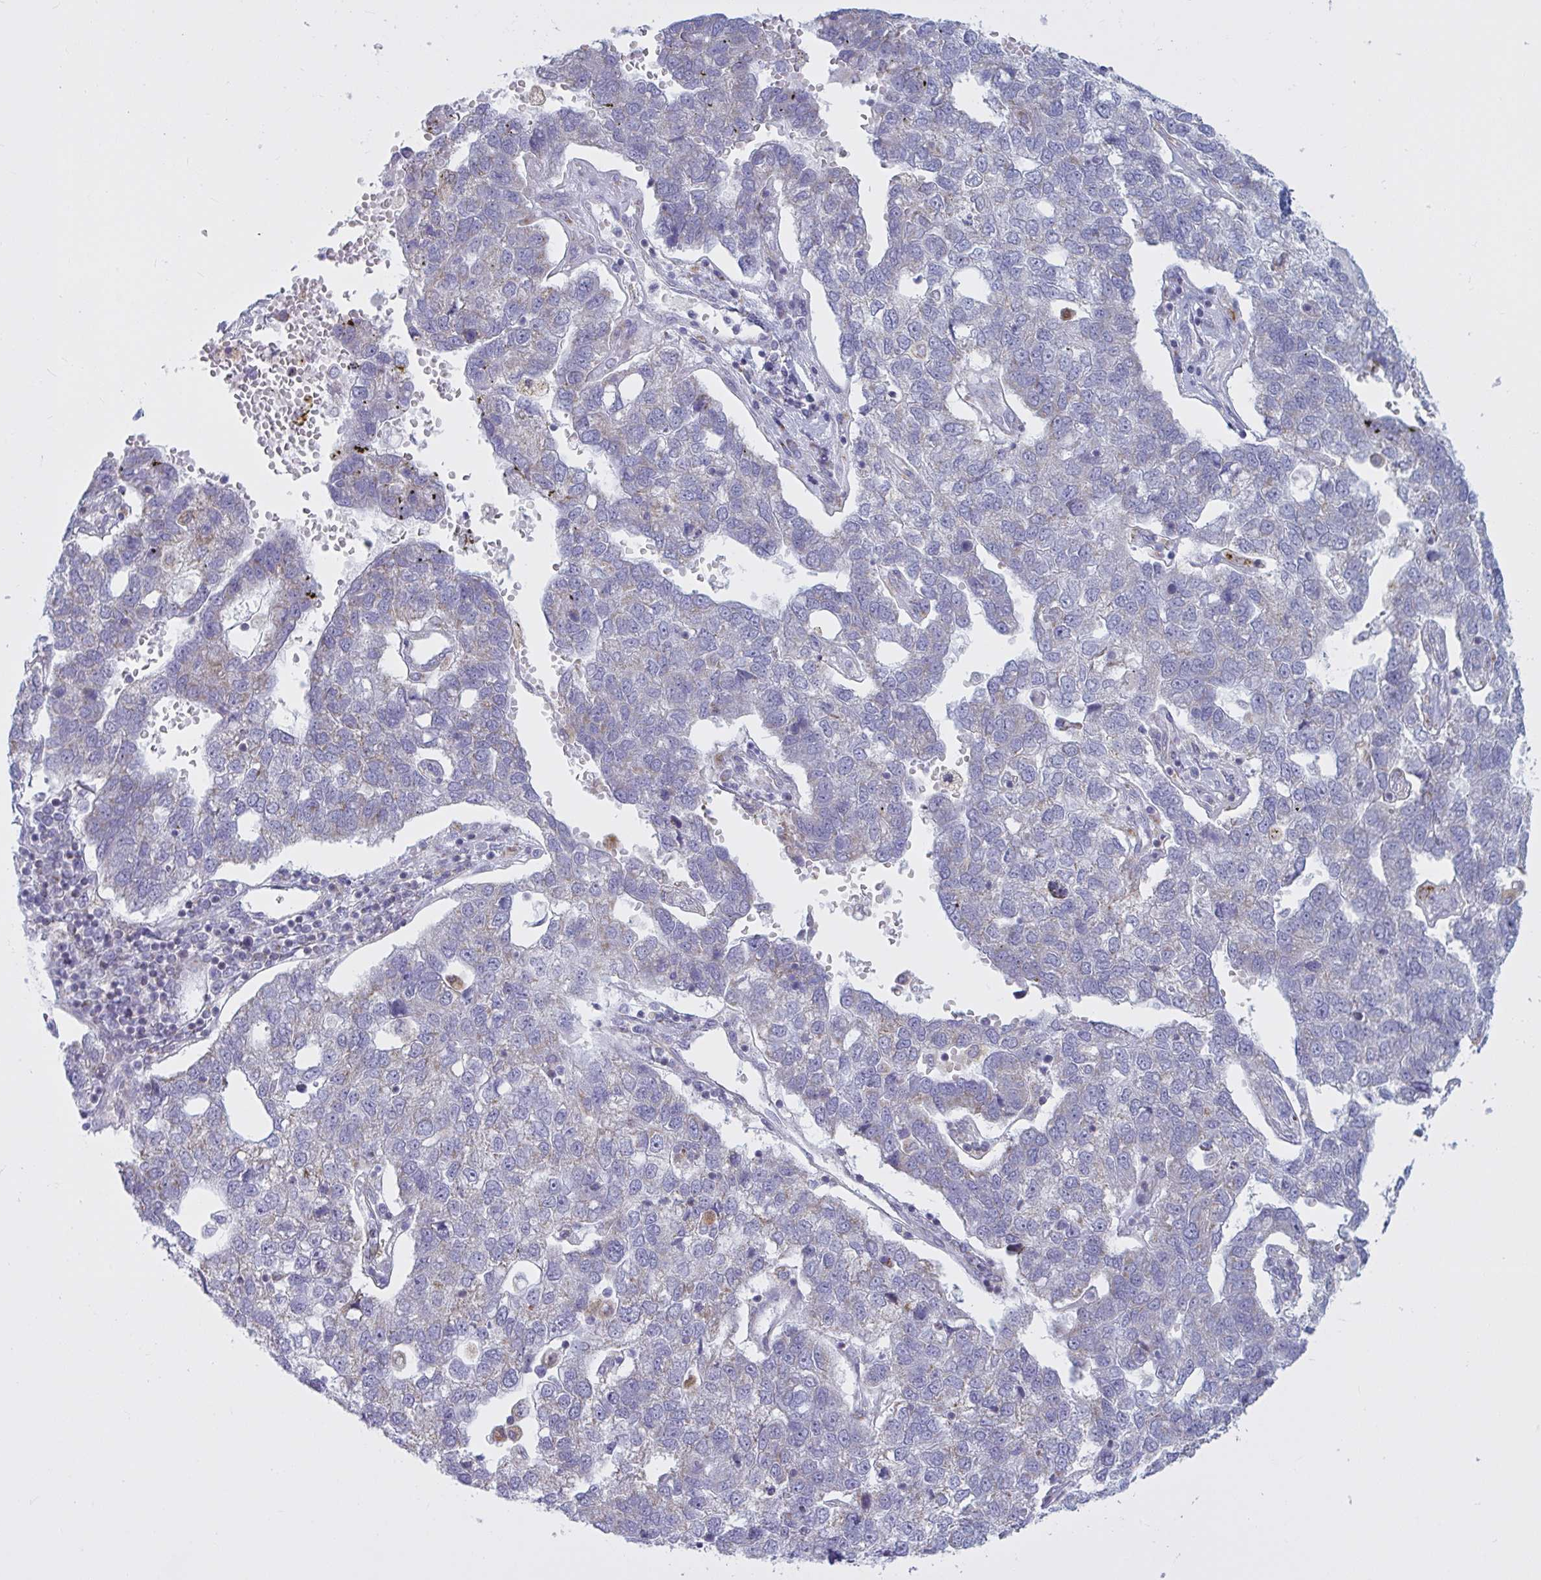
{"staining": {"intensity": "negative", "quantity": "none", "location": "none"}, "tissue": "pancreatic cancer", "cell_type": "Tumor cells", "image_type": "cancer", "snomed": [{"axis": "morphology", "description": "Adenocarcinoma, NOS"}, {"axis": "topography", "description": "Pancreas"}], "caption": "The immunohistochemistry histopathology image has no significant positivity in tumor cells of adenocarcinoma (pancreatic) tissue.", "gene": "ATG9A", "patient": {"sex": "female", "age": 61}}